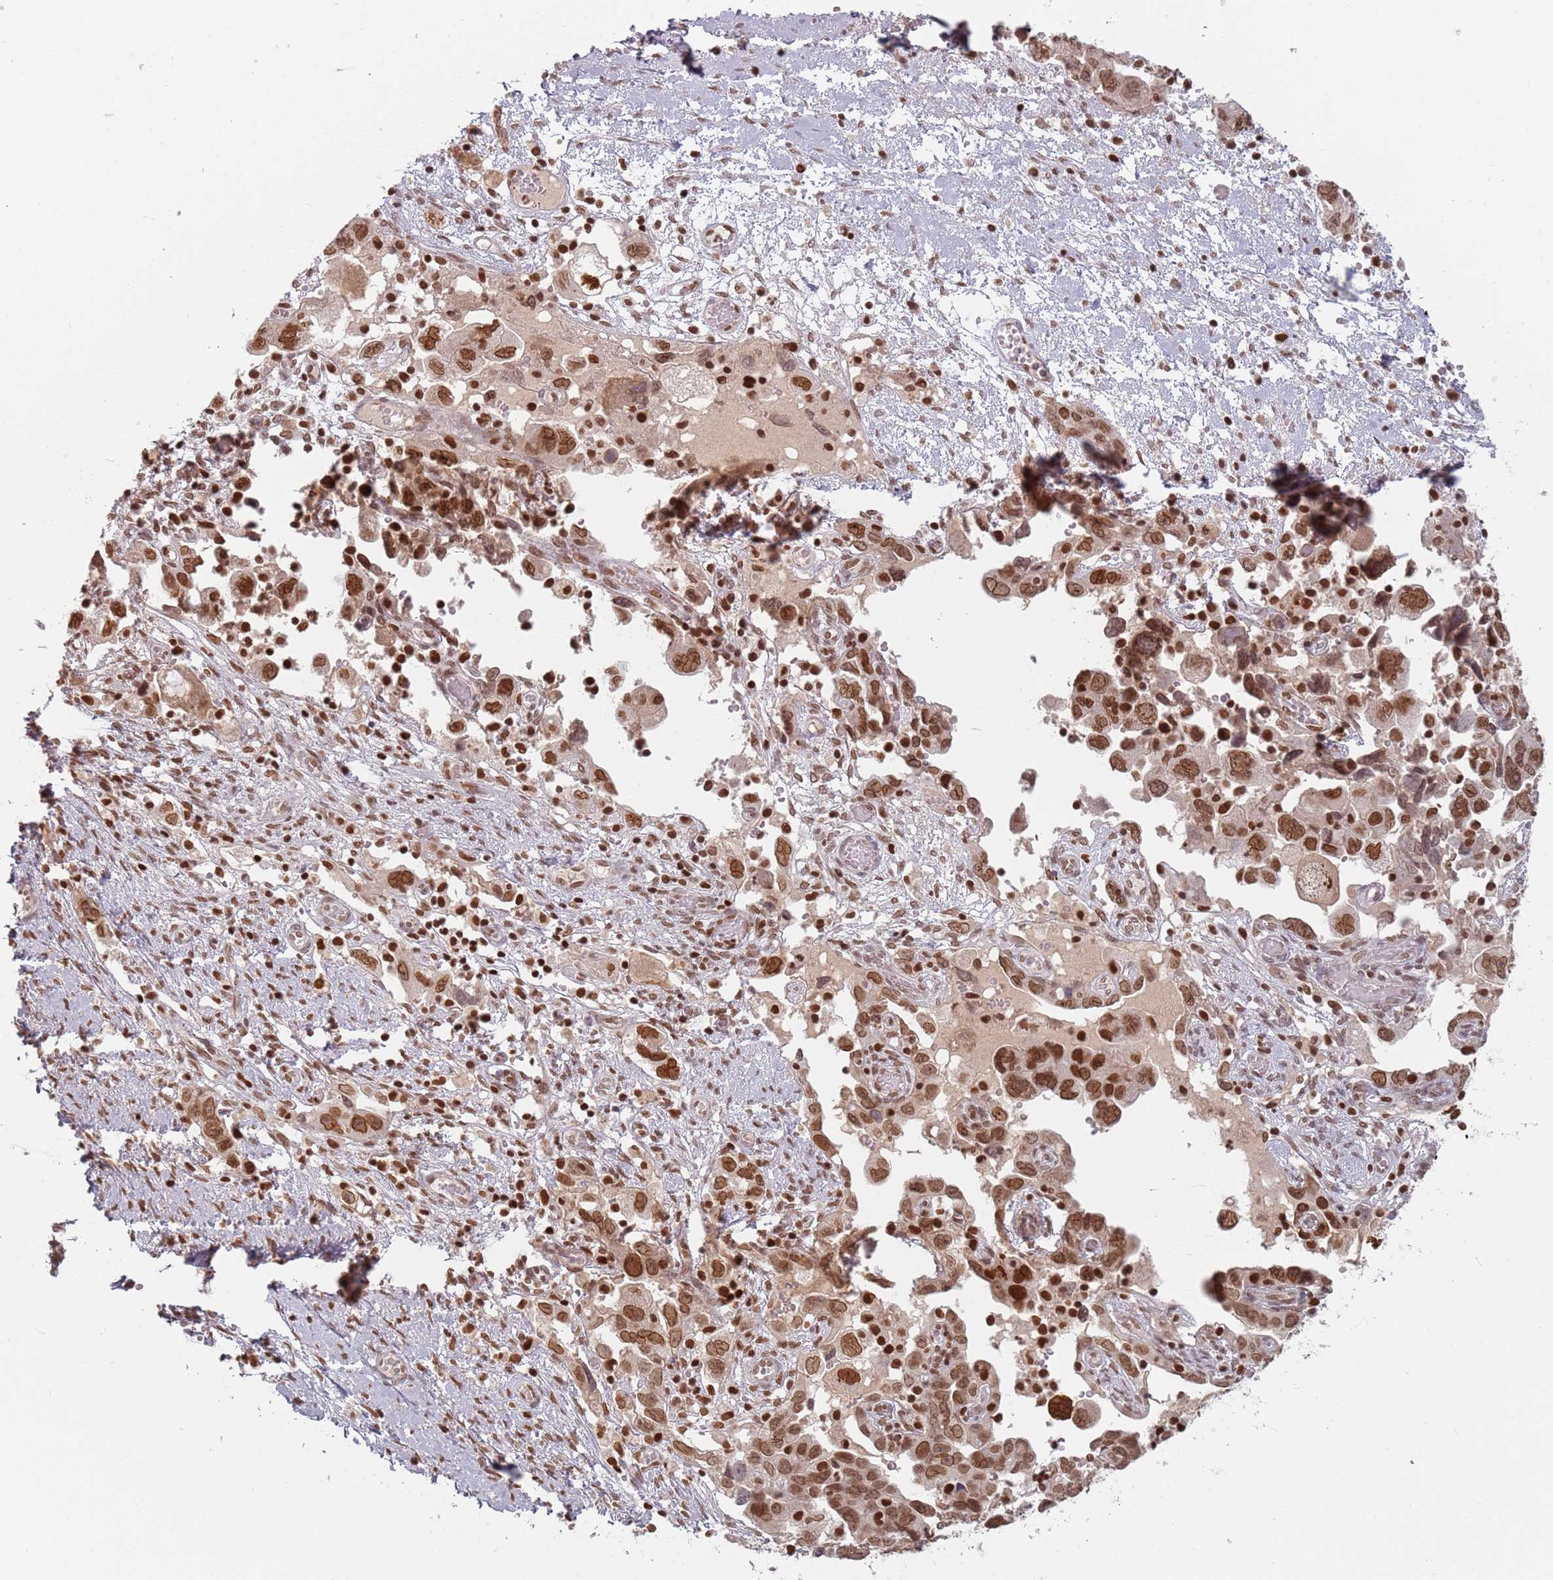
{"staining": {"intensity": "strong", "quantity": ">75%", "location": "nuclear"}, "tissue": "ovarian cancer", "cell_type": "Tumor cells", "image_type": "cancer", "snomed": [{"axis": "morphology", "description": "Carcinoma, NOS"}, {"axis": "morphology", "description": "Cystadenocarcinoma, serous, NOS"}, {"axis": "topography", "description": "Ovary"}], "caption": "The immunohistochemical stain shows strong nuclear expression in tumor cells of ovarian cancer (serous cystadenocarcinoma) tissue. (DAB IHC with brightfield microscopy, high magnification).", "gene": "NUP50", "patient": {"sex": "female", "age": 69}}